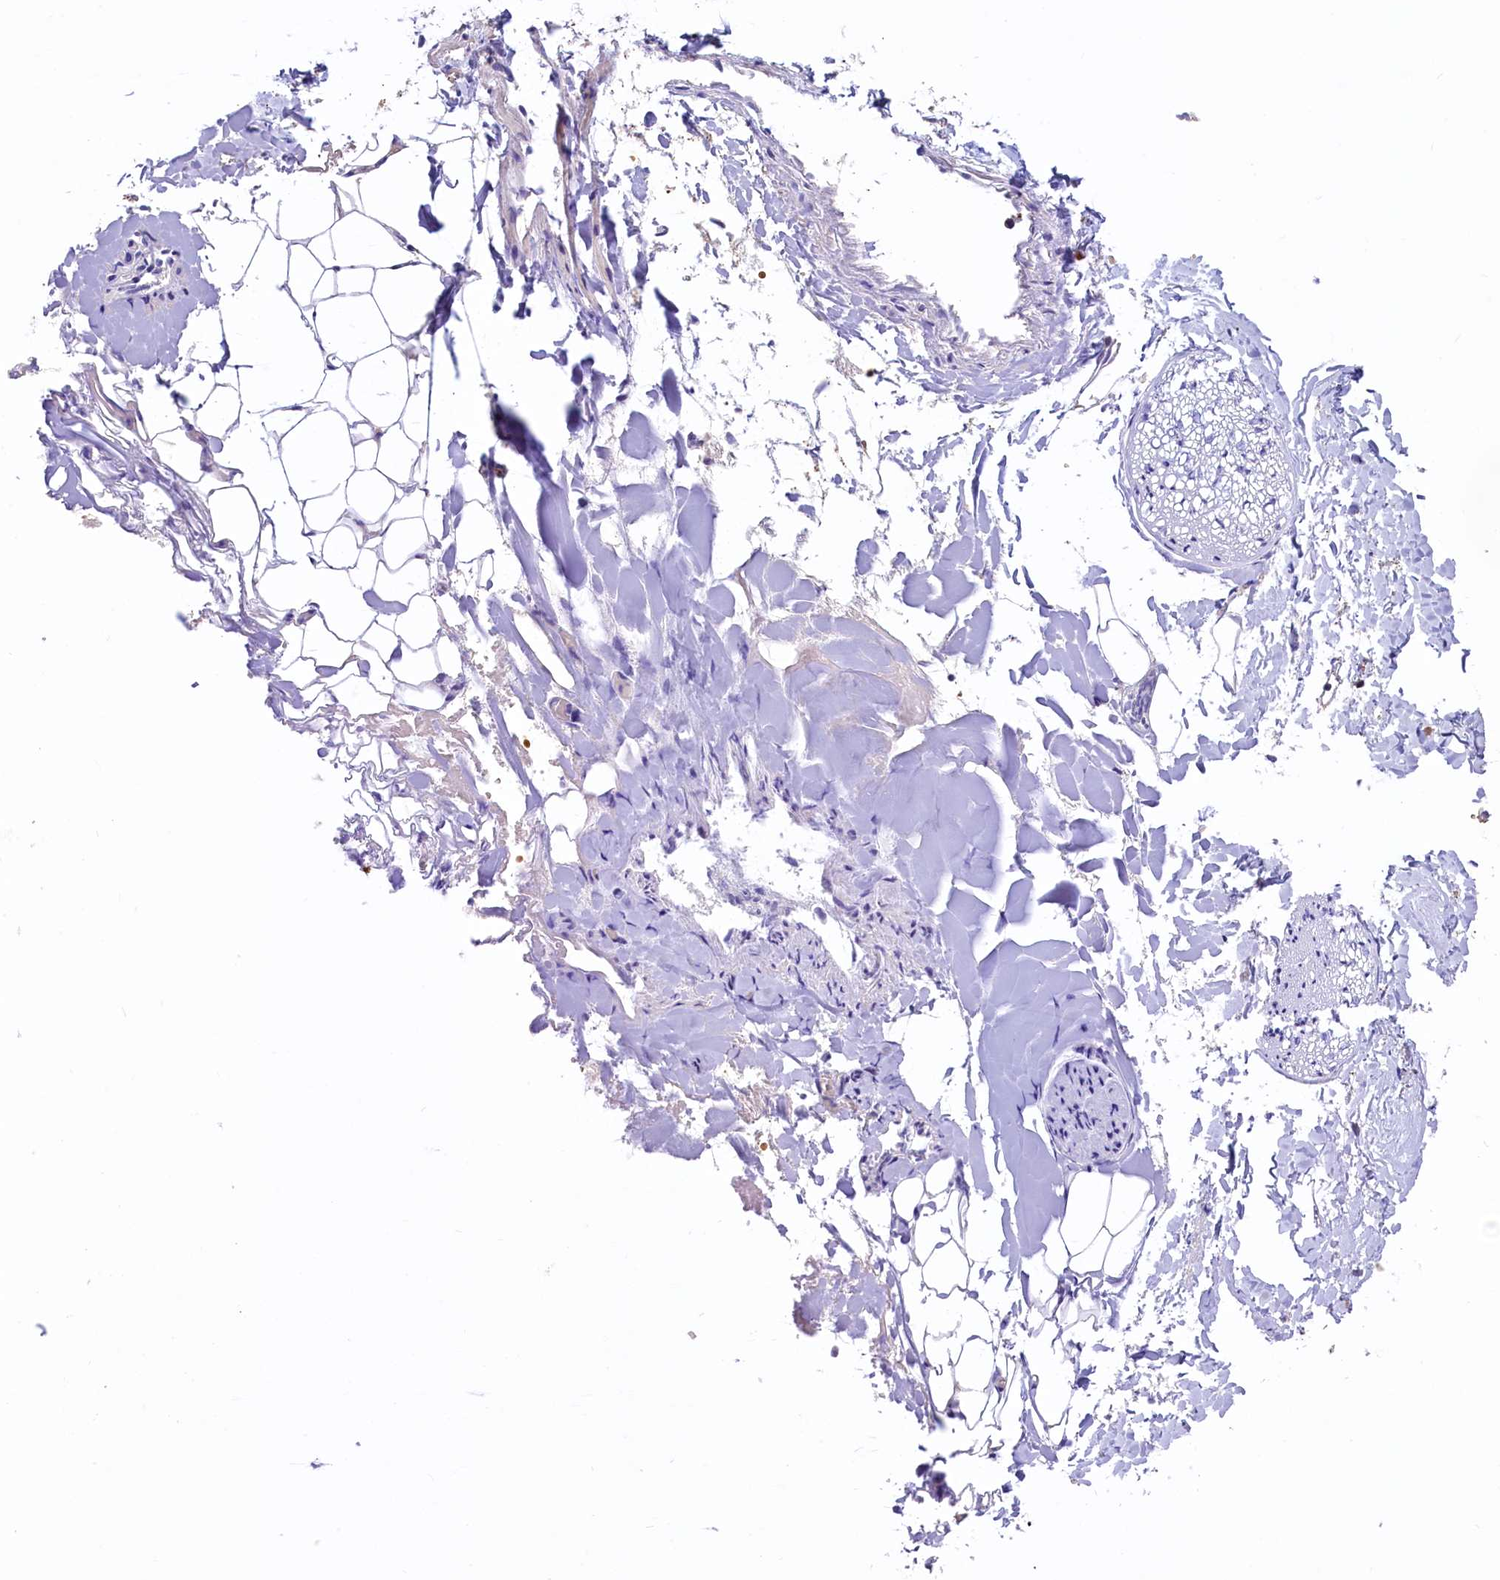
{"staining": {"intensity": "negative", "quantity": "none", "location": "none"}, "tissue": "adipose tissue", "cell_type": "Adipocytes", "image_type": "normal", "snomed": [{"axis": "morphology", "description": "Normal tissue, NOS"}, {"axis": "morphology", "description": "Adenocarcinoma, NOS"}, {"axis": "topography", "description": "Smooth muscle"}, {"axis": "topography", "description": "Colon"}], "caption": "Immunohistochemical staining of unremarkable human adipose tissue displays no significant expression in adipocytes. (DAB IHC with hematoxylin counter stain).", "gene": "HPS6", "patient": {"sex": "male", "age": 14}}